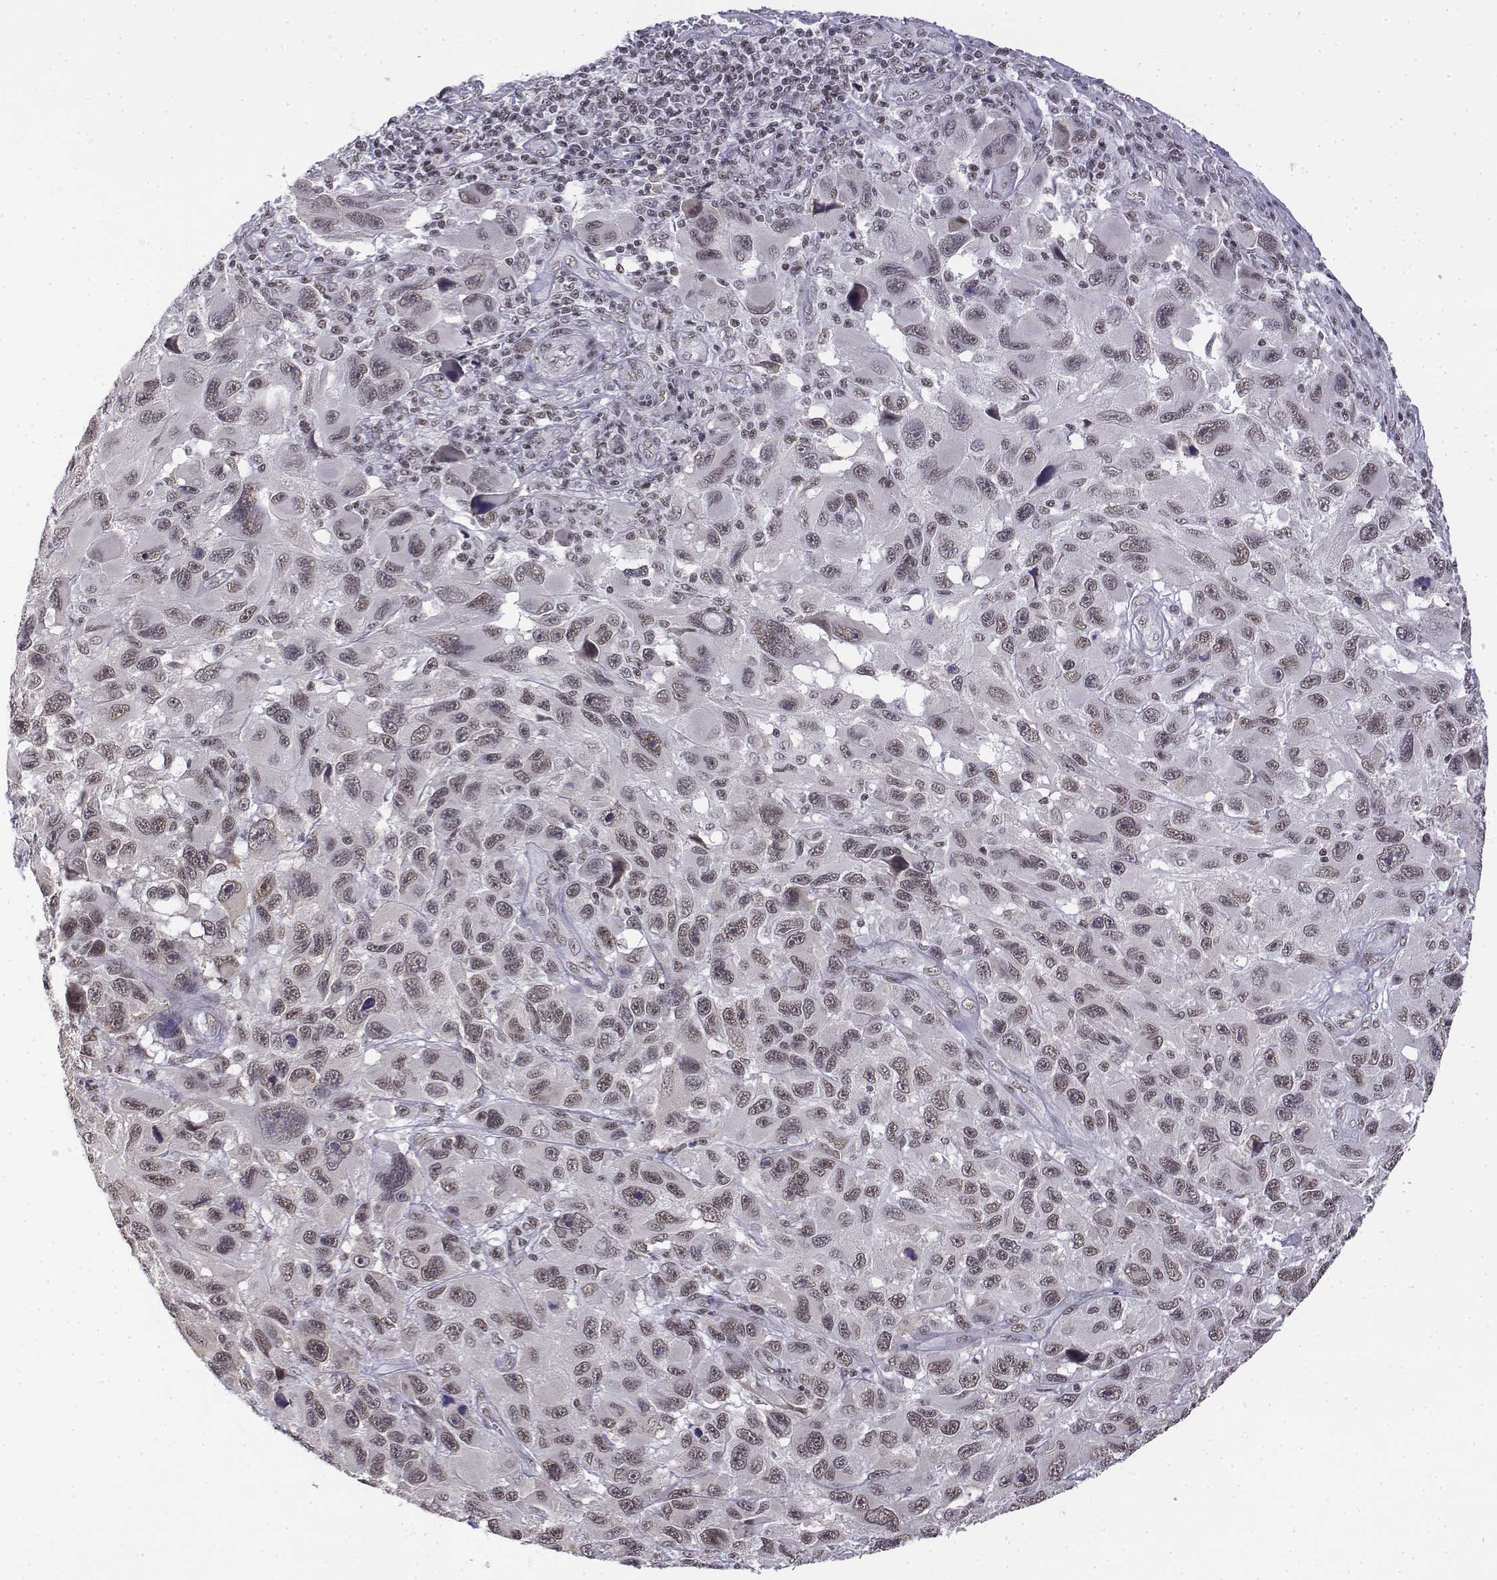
{"staining": {"intensity": "weak", "quantity": ">75%", "location": "nuclear"}, "tissue": "melanoma", "cell_type": "Tumor cells", "image_type": "cancer", "snomed": [{"axis": "morphology", "description": "Malignant melanoma, NOS"}, {"axis": "topography", "description": "Skin"}], "caption": "Weak nuclear expression is identified in approximately >75% of tumor cells in melanoma. (IHC, brightfield microscopy, high magnification).", "gene": "SETD1A", "patient": {"sex": "male", "age": 53}}